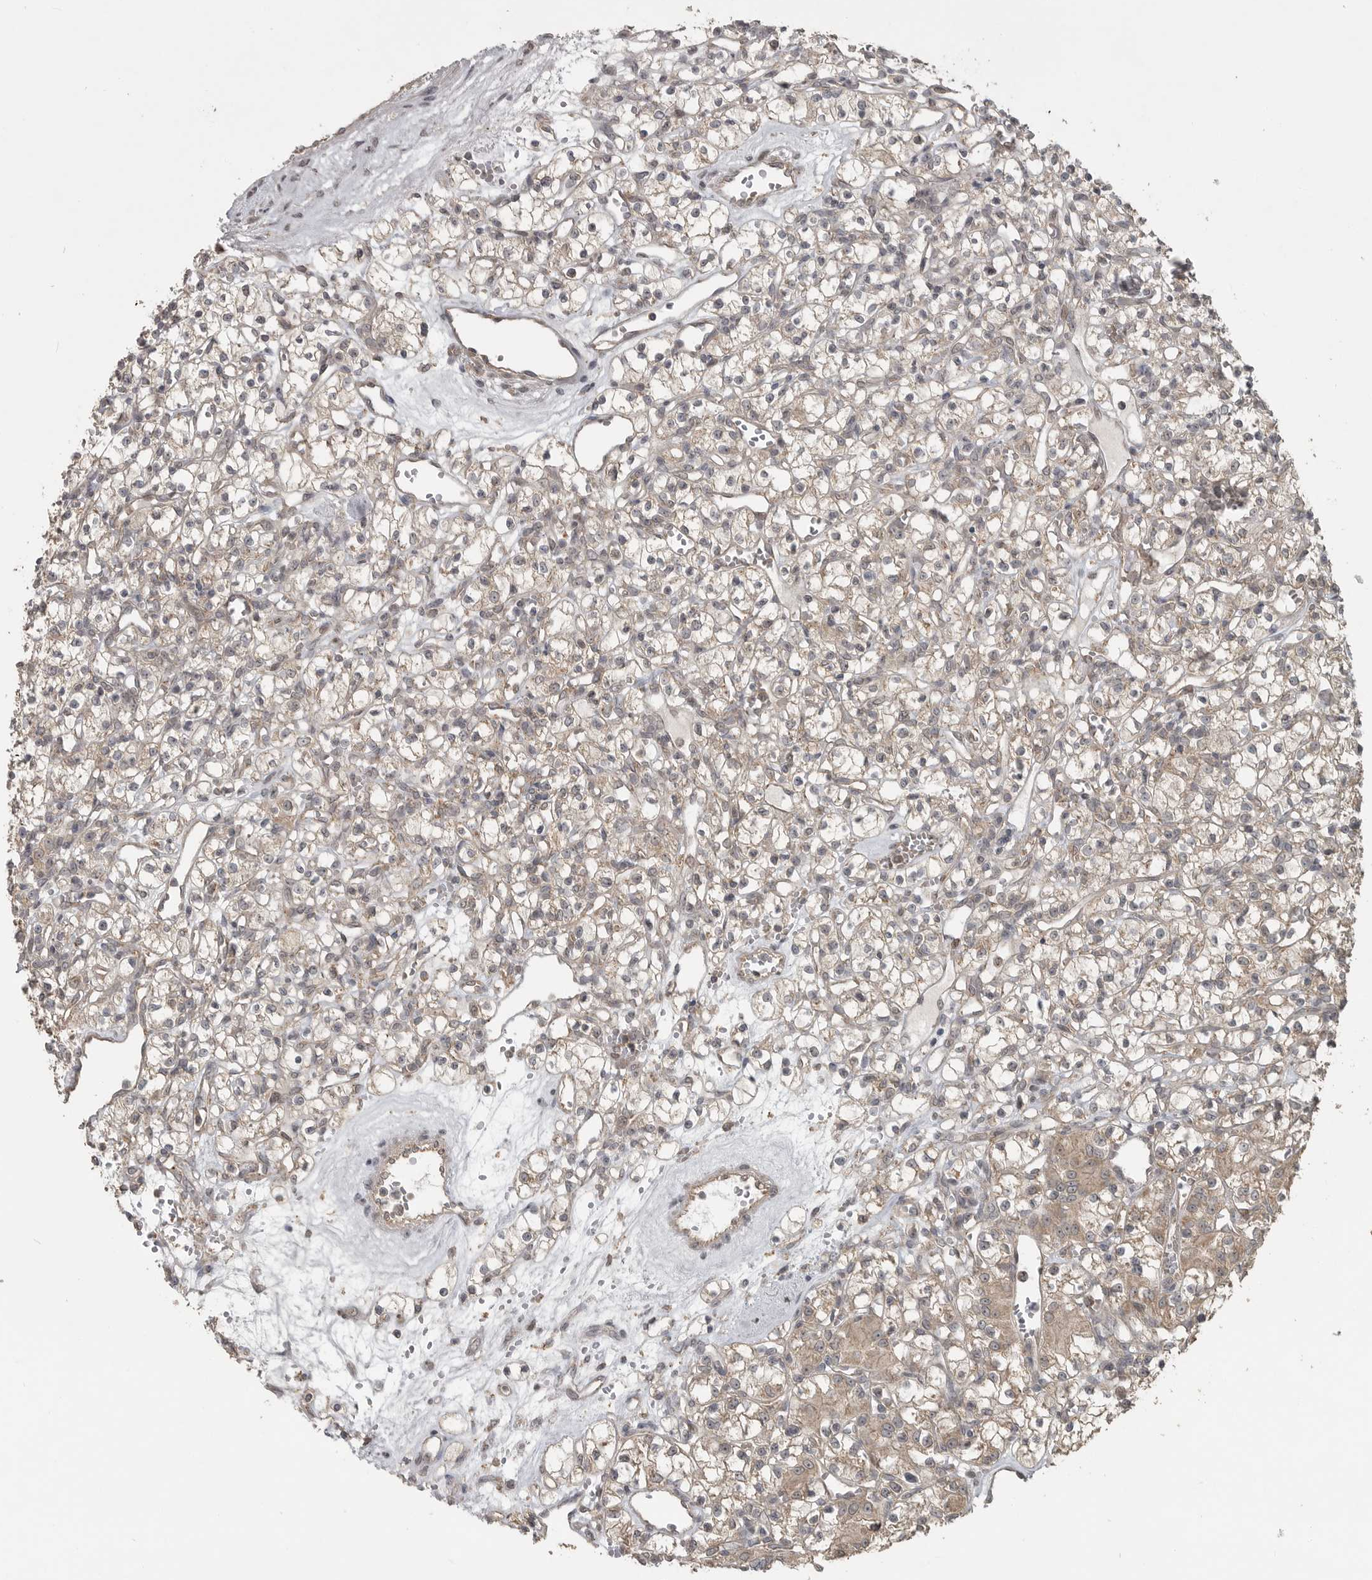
{"staining": {"intensity": "weak", "quantity": "25%-75%", "location": "cytoplasmic/membranous"}, "tissue": "renal cancer", "cell_type": "Tumor cells", "image_type": "cancer", "snomed": [{"axis": "morphology", "description": "Adenocarcinoma, NOS"}, {"axis": "topography", "description": "Kidney"}], "caption": "Renal cancer (adenocarcinoma) stained for a protein reveals weak cytoplasmic/membranous positivity in tumor cells.", "gene": "LLGL1", "patient": {"sex": "female", "age": 59}}